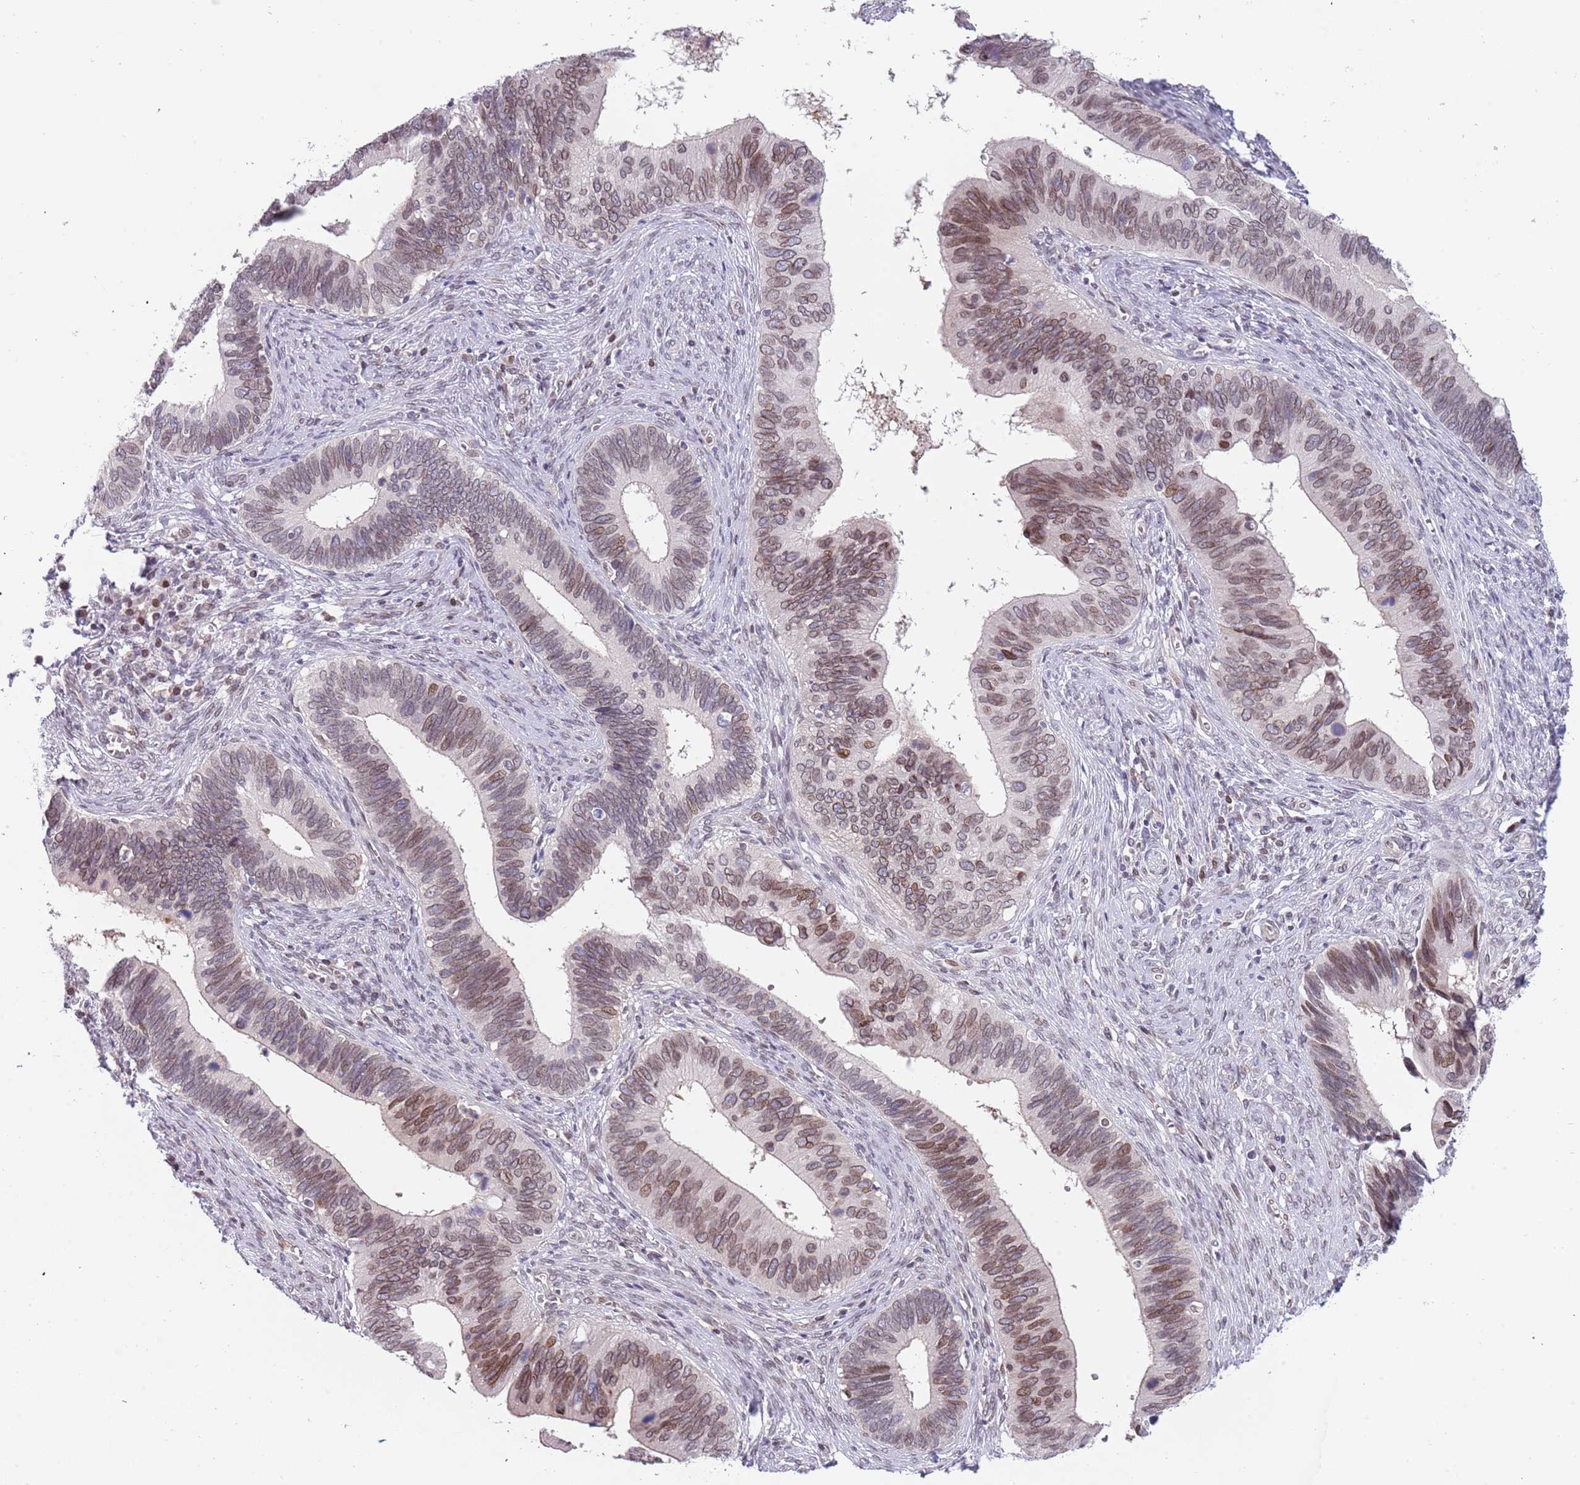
{"staining": {"intensity": "moderate", "quantity": "25%-75%", "location": "cytoplasmic/membranous,nuclear"}, "tissue": "cervical cancer", "cell_type": "Tumor cells", "image_type": "cancer", "snomed": [{"axis": "morphology", "description": "Adenocarcinoma, NOS"}, {"axis": "topography", "description": "Cervix"}], "caption": "This is an image of IHC staining of cervical cancer (adenocarcinoma), which shows moderate positivity in the cytoplasmic/membranous and nuclear of tumor cells.", "gene": "KLHDC2", "patient": {"sex": "female", "age": 42}}